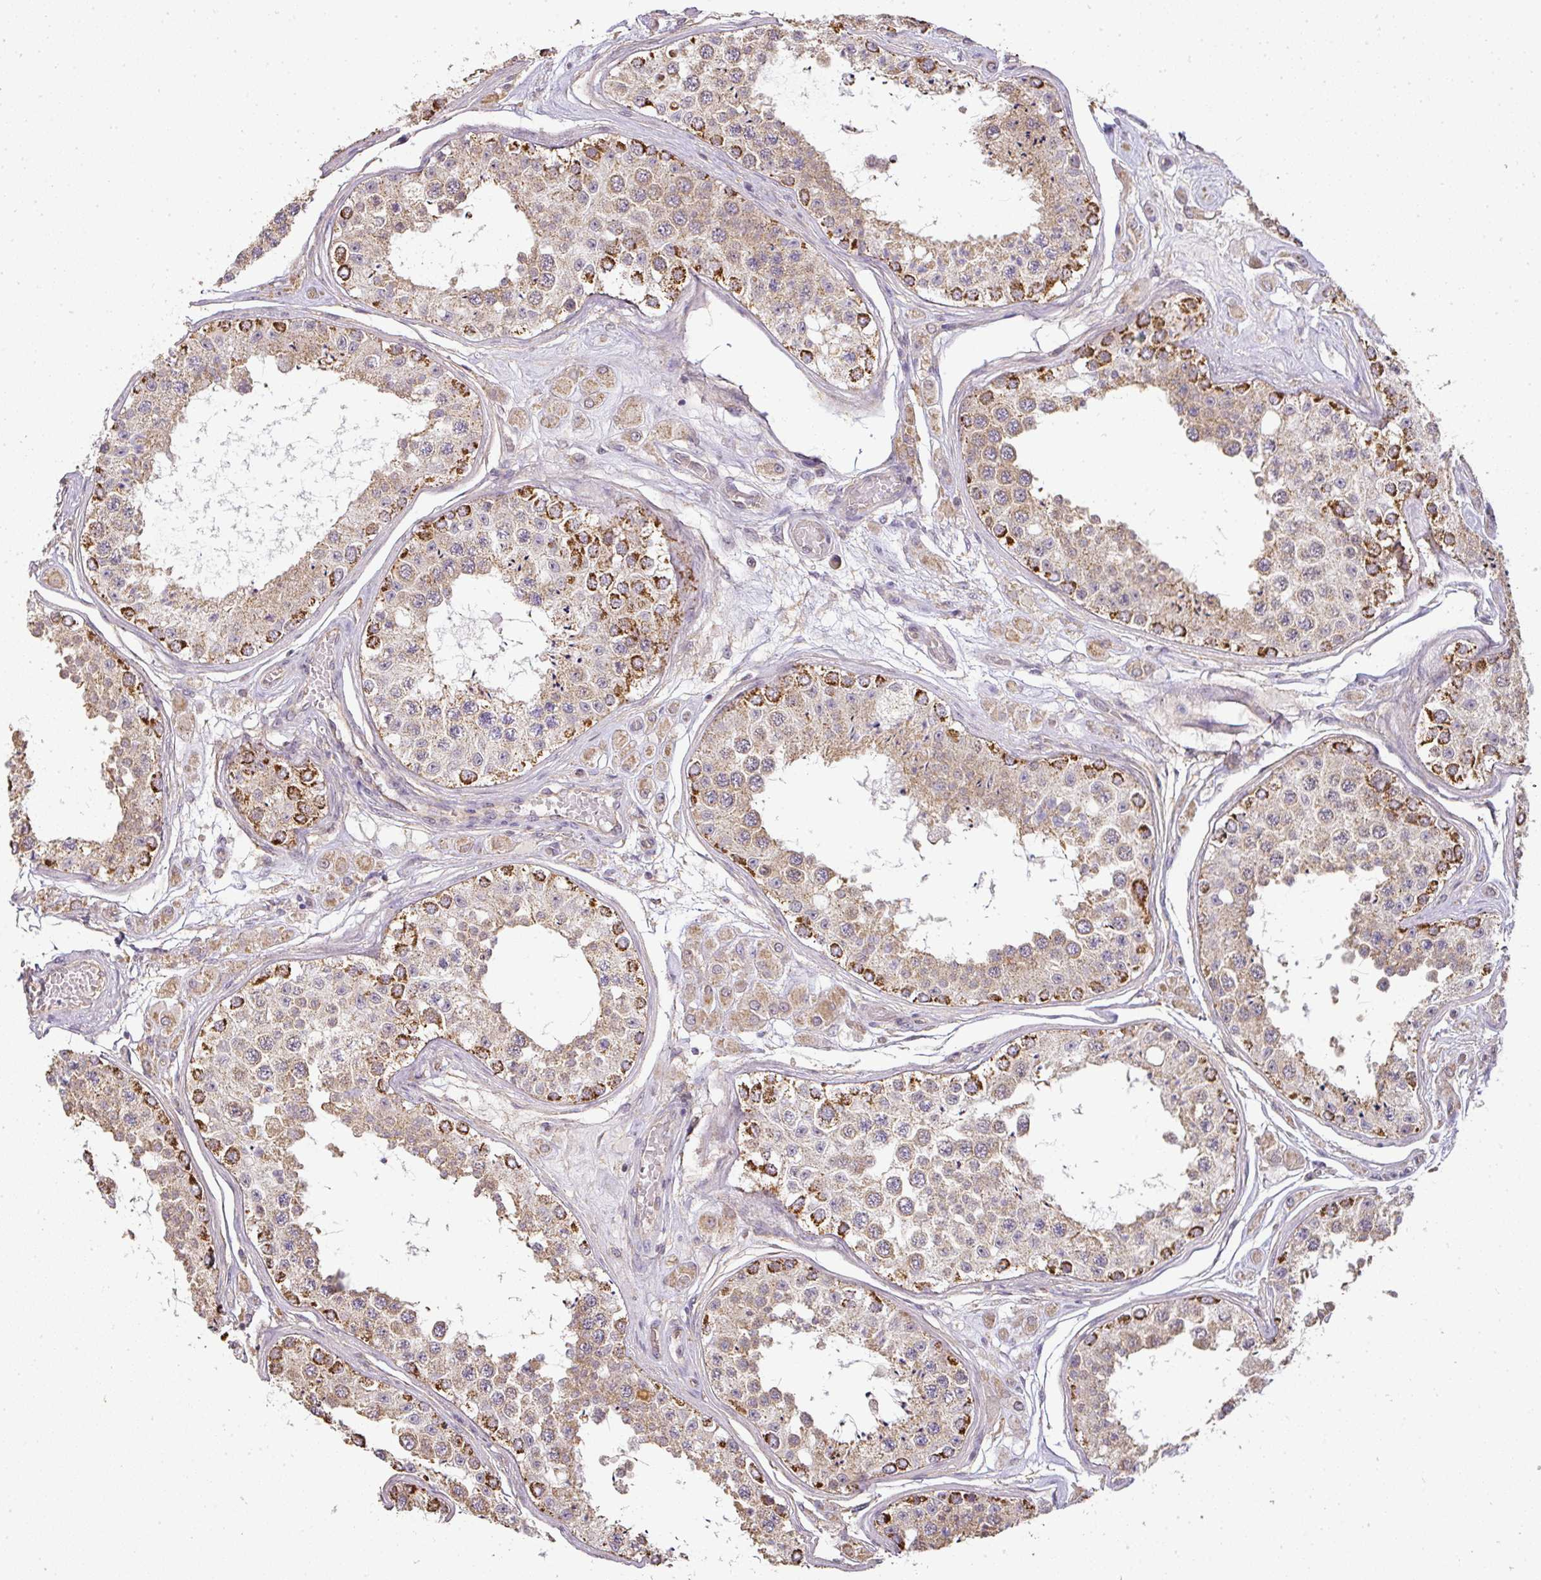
{"staining": {"intensity": "strong", "quantity": "25%-75%", "location": "cytoplasmic/membranous"}, "tissue": "testis", "cell_type": "Cells in seminiferous ducts", "image_type": "normal", "snomed": [{"axis": "morphology", "description": "Normal tissue, NOS"}, {"axis": "topography", "description": "Testis"}], "caption": "Unremarkable testis demonstrates strong cytoplasmic/membranous staining in about 25%-75% of cells in seminiferous ducts, visualized by immunohistochemistry.", "gene": "MYOM2", "patient": {"sex": "male", "age": 25}}